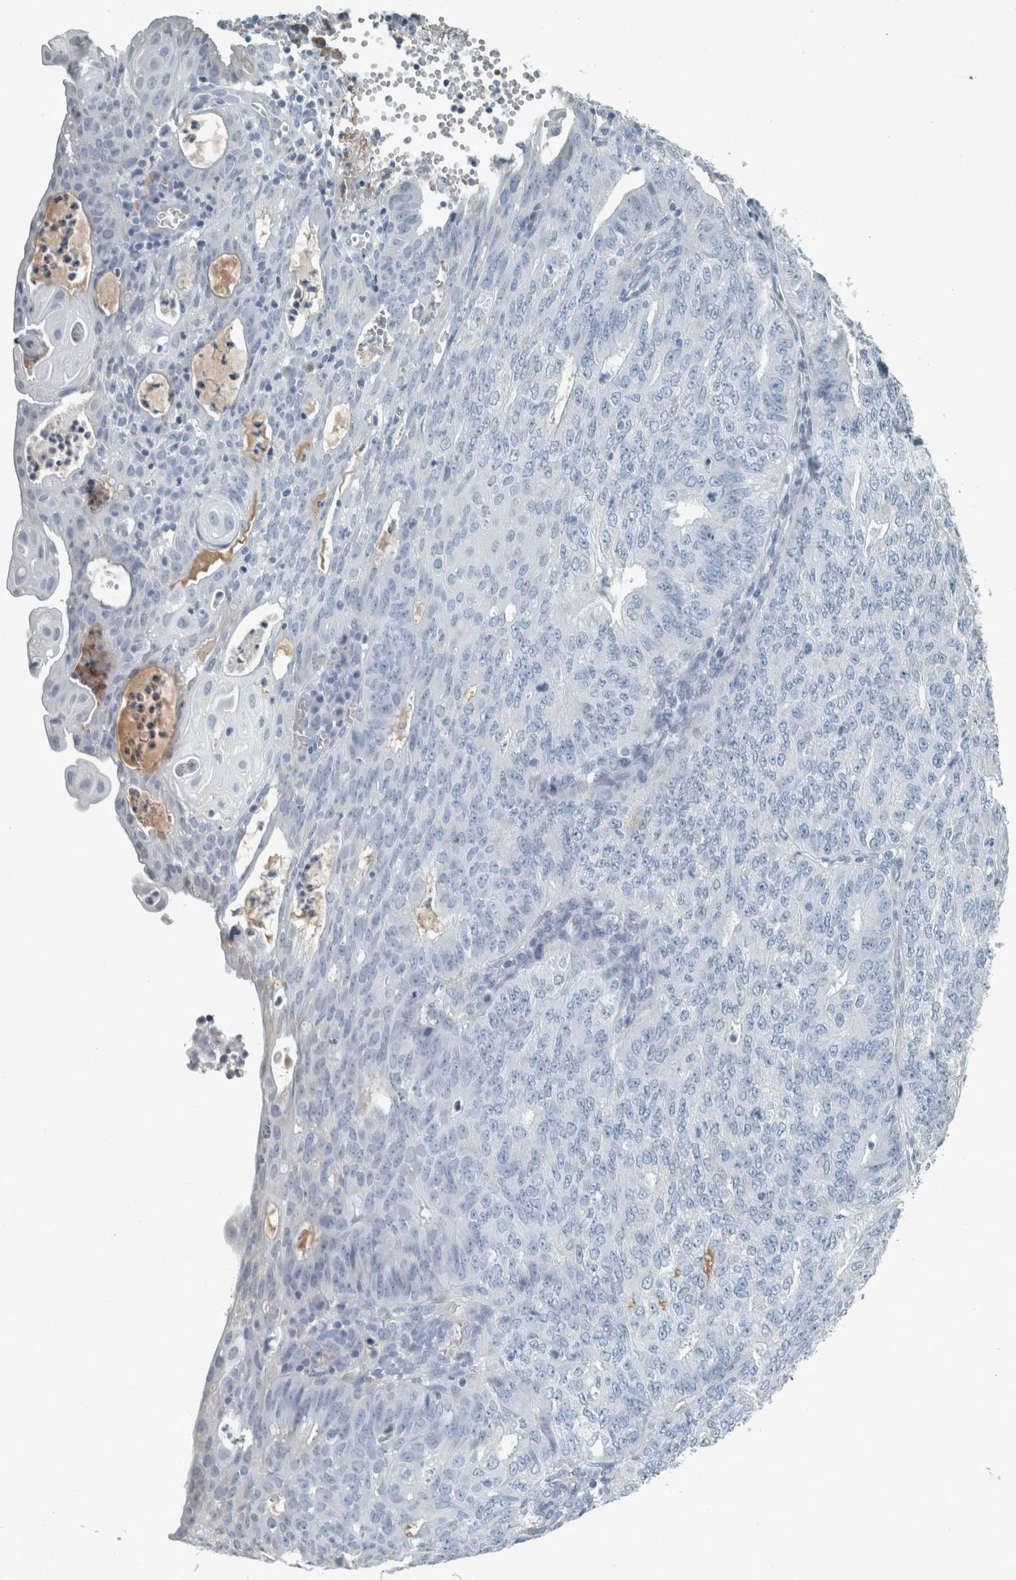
{"staining": {"intensity": "negative", "quantity": "none", "location": "none"}, "tissue": "endometrial cancer", "cell_type": "Tumor cells", "image_type": "cancer", "snomed": [{"axis": "morphology", "description": "Adenocarcinoma, NOS"}, {"axis": "topography", "description": "Endometrium"}], "caption": "High power microscopy histopathology image of an immunohistochemistry (IHC) micrograph of endometrial cancer, revealing no significant positivity in tumor cells.", "gene": "CHL1", "patient": {"sex": "female", "age": 32}}